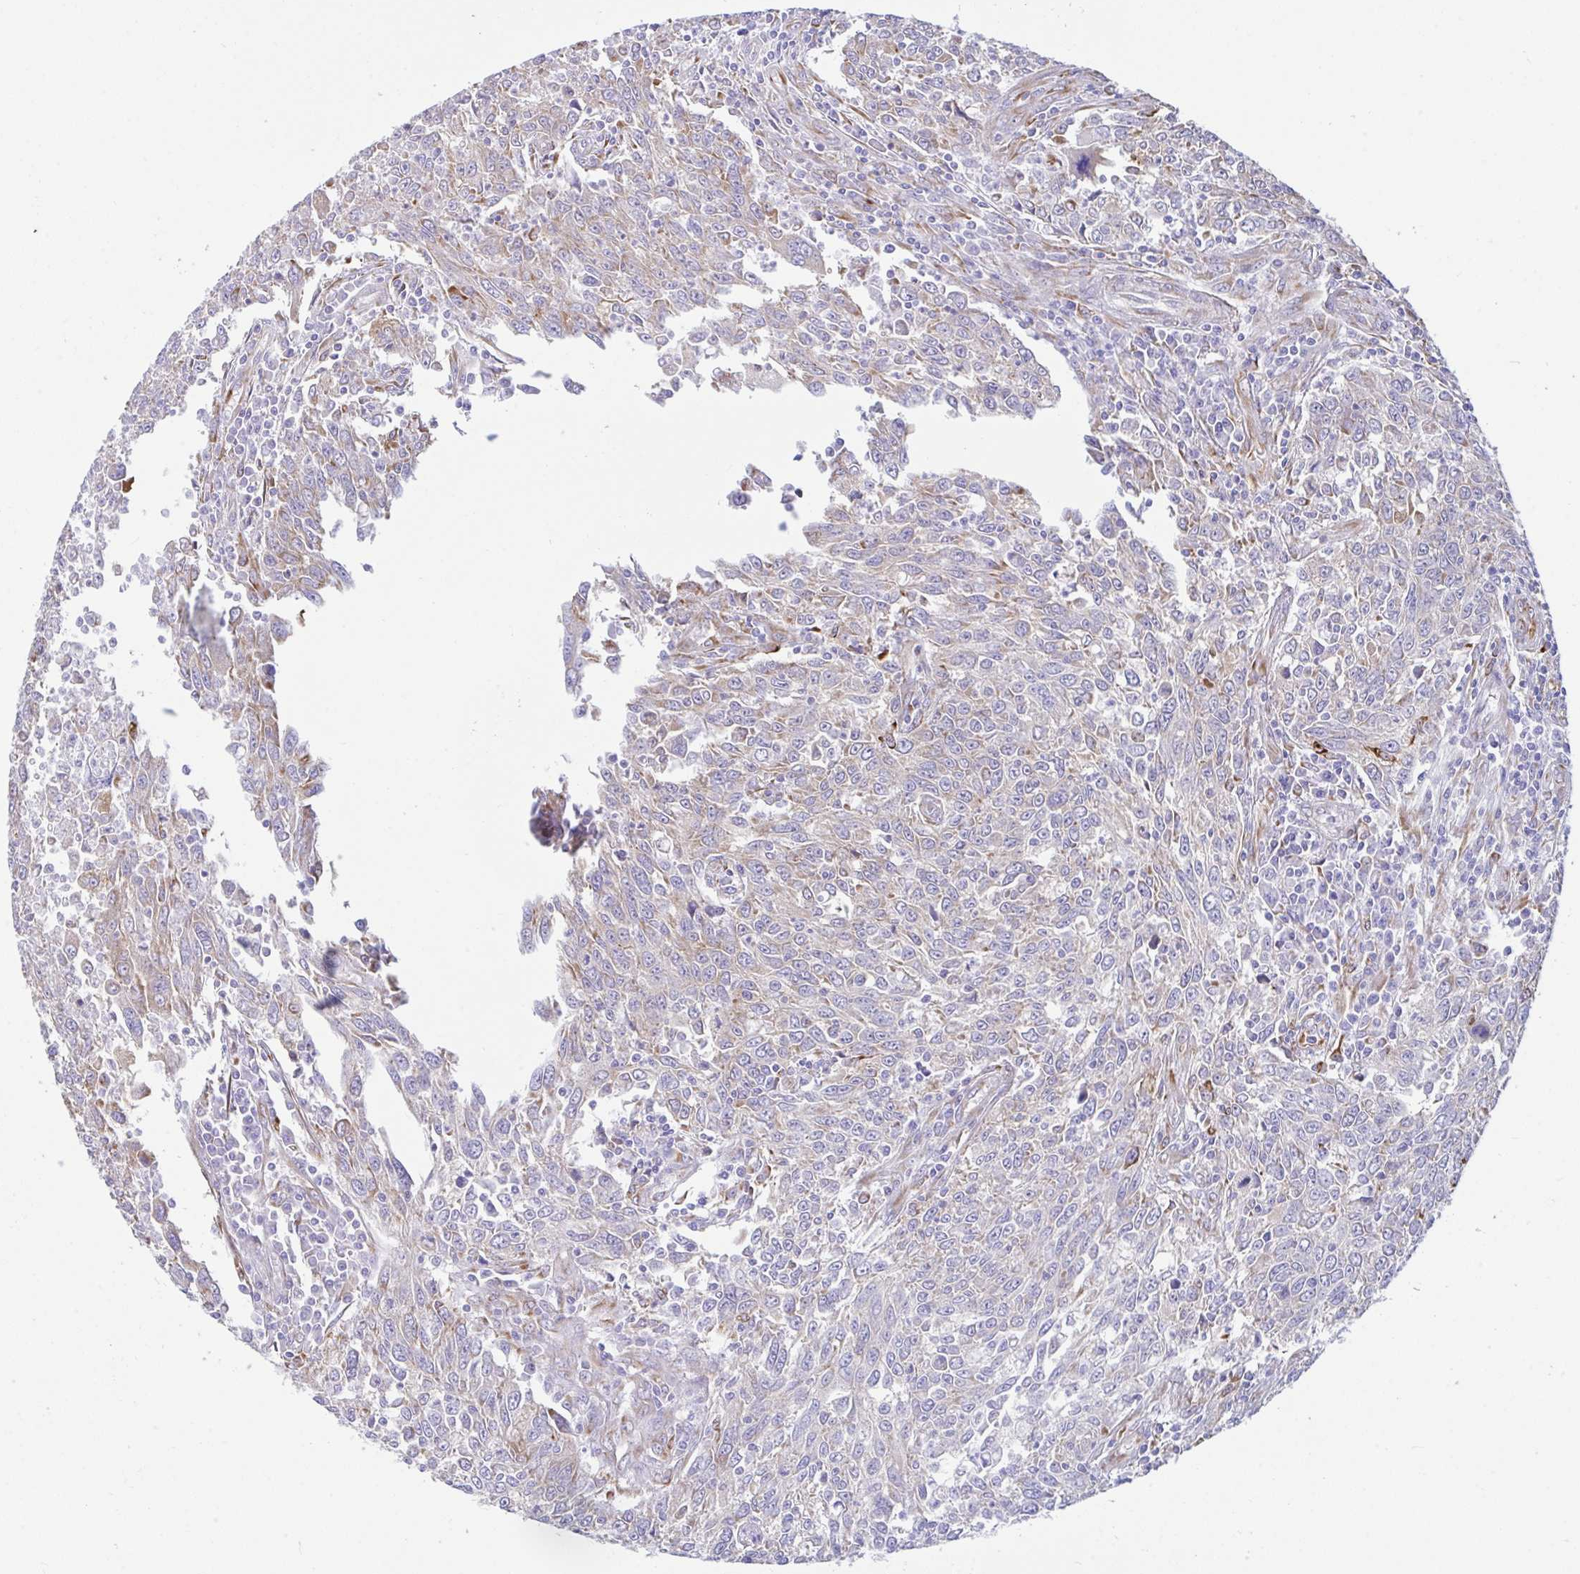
{"staining": {"intensity": "negative", "quantity": "none", "location": "none"}, "tissue": "breast cancer", "cell_type": "Tumor cells", "image_type": "cancer", "snomed": [{"axis": "morphology", "description": "Duct carcinoma"}, {"axis": "topography", "description": "Breast"}], "caption": "Immunohistochemistry (IHC) image of neoplastic tissue: breast intraductal carcinoma stained with DAB (3,3'-diaminobenzidine) exhibits no significant protein positivity in tumor cells. (Stains: DAB (3,3'-diaminobenzidine) immunohistochemistry (IHC) with hematoxylin counter stain, Microscopy: brightfield microscopy at high magnification).", "gene": "ASPH", "patient": {"sex": "female", "age": 50}}